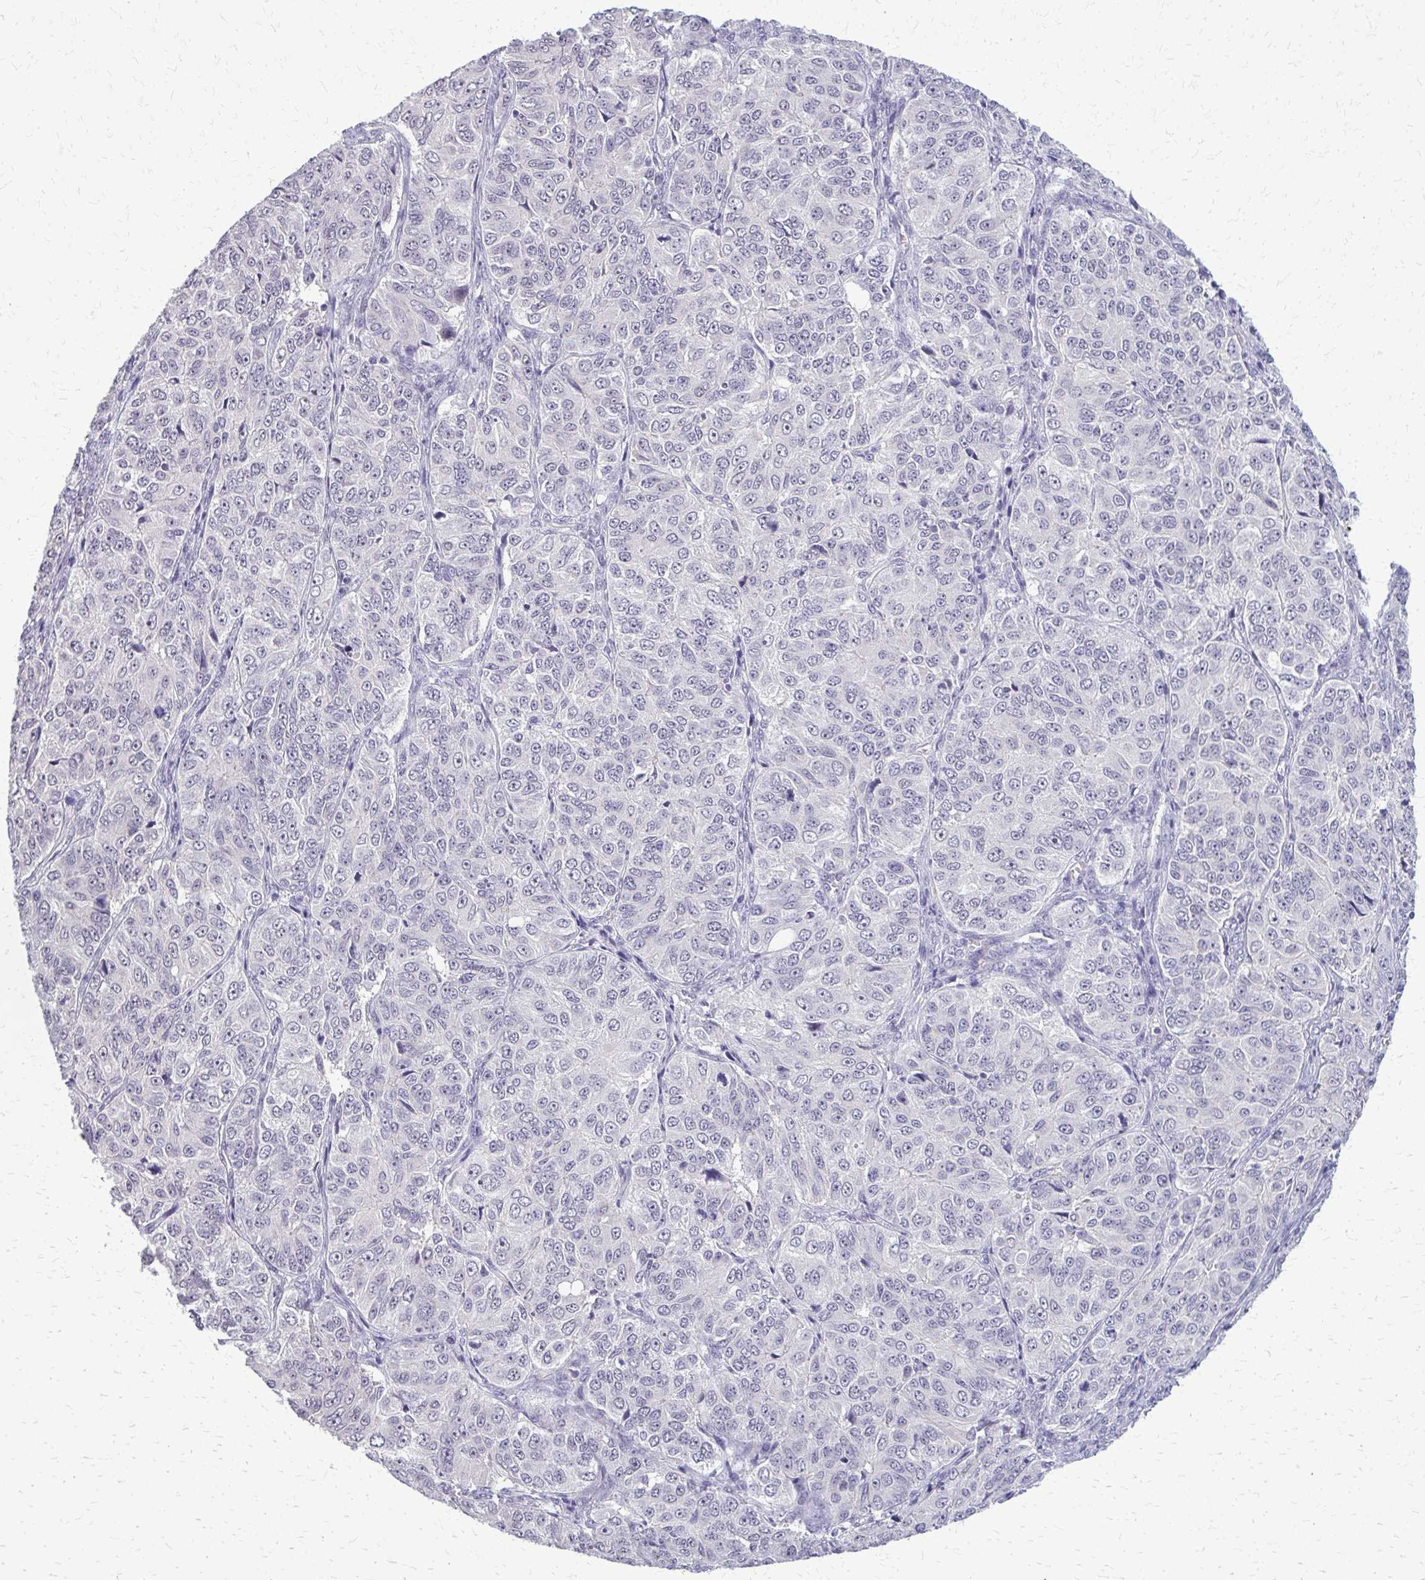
{"staining": {"intensity": "negative", "quantity": "none", "location": "none"}, "tissue": "ovarian cancer", "cell_type": "Tumor cells", "image_type": "cancer", "snomed": [{"axis": "morphology", "description": "Carcinoma, endometroid"}, {"axis": "topography", "description": "Ovary"}], "caption": "Immunohistochemistry image of endometroid carcinoma (ovarian) stained for a protein (brown), which demonstrates no staining in tumor cells. (DAB IHC with hematoxylin counter stain).", "gene": "PLCB1", "patient": {"sex": "female", "age": 51}}